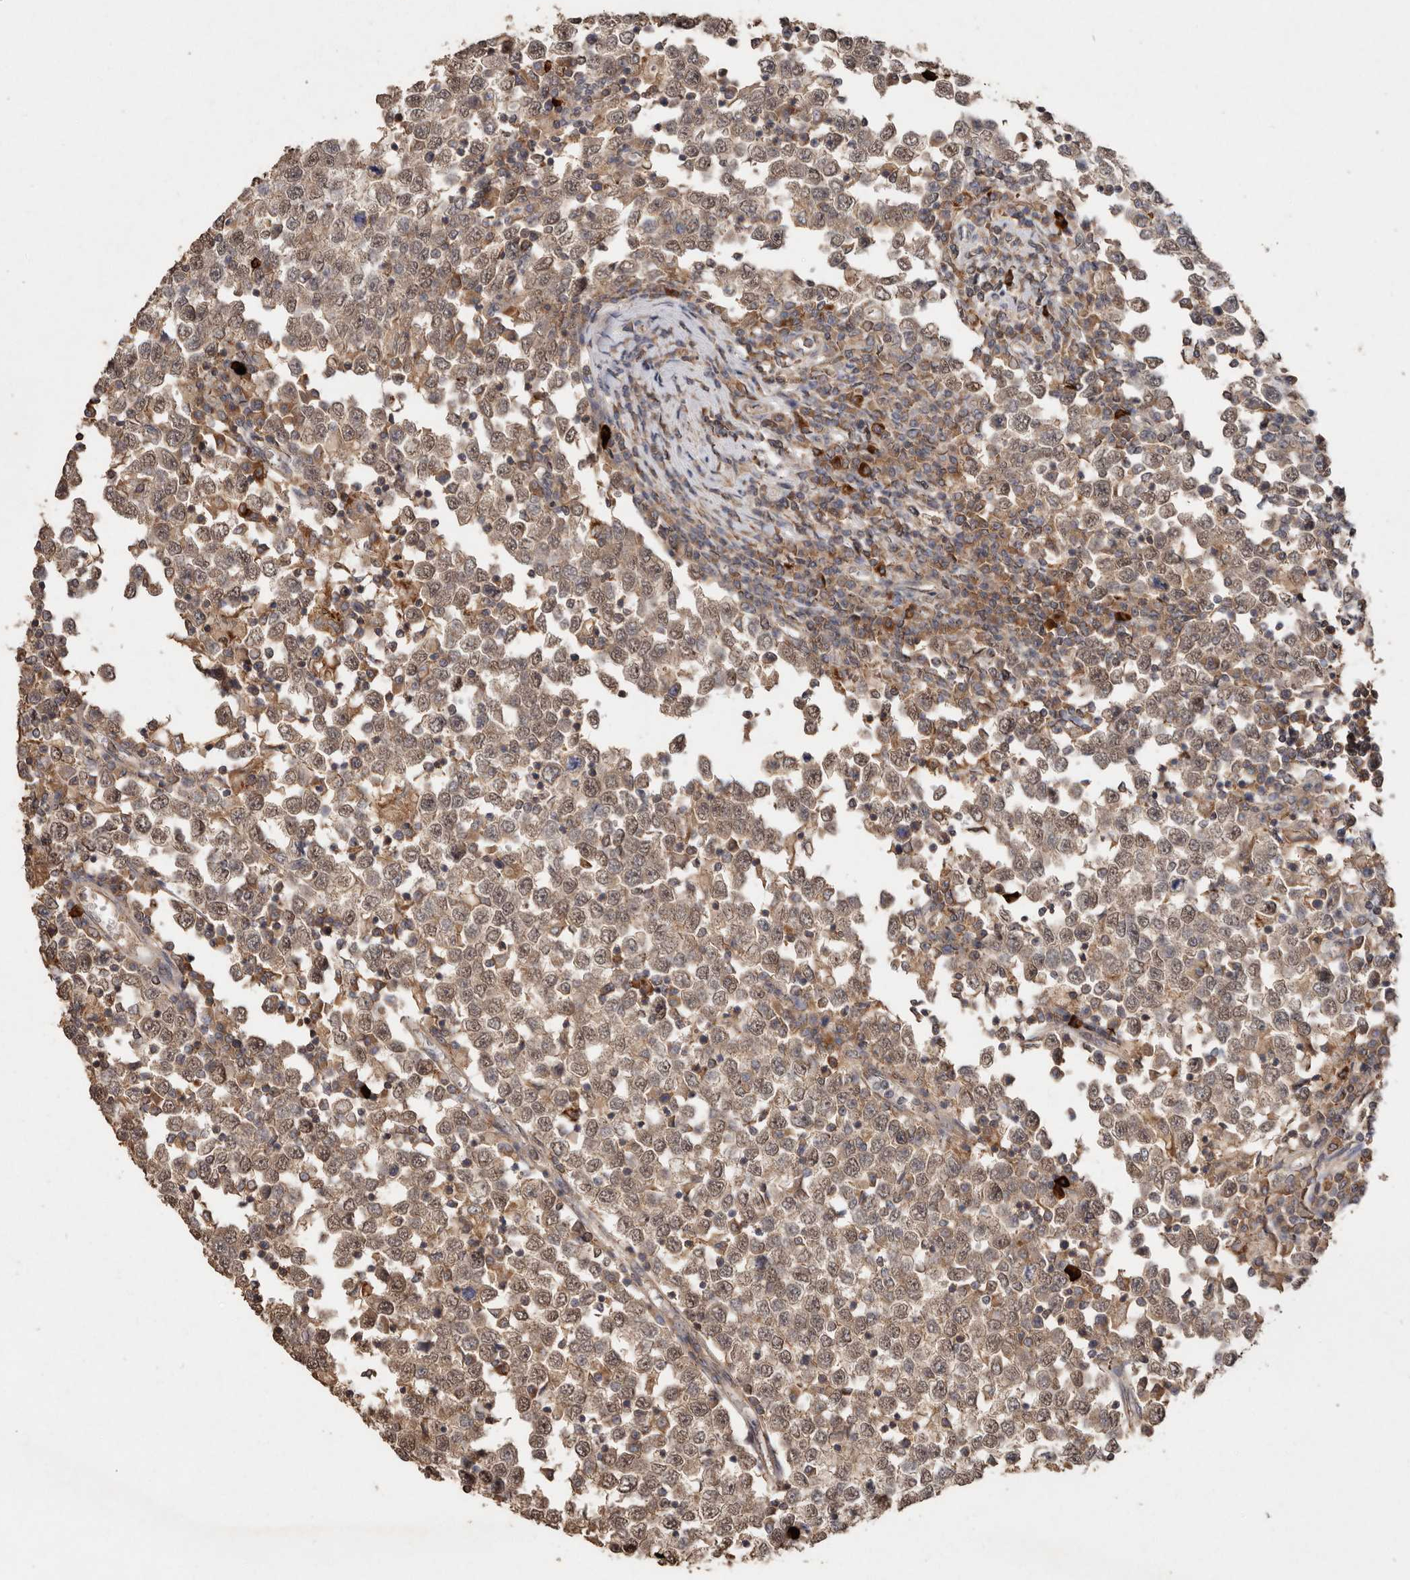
{"staining": {"intensity": "moderate", "quantity": ">75%", "location": "cytoplasmic/membranous,nuclear"}, "tissue": "testis cancer", "cell_type": "Tumor cells", "image_type": "cancer", "snomed": [{"axis": "morphology", "description": "Seminoma, NOS"}, {"axis": "topography", "description": "Testis"}], "caption": "A brown stain labels moderate cytoplasmic/membranous and nuclear staining of a protein in testis cancer tumor cells.", "gene": "RWDD1", "patient": {"sex": "male", "age": 65}}